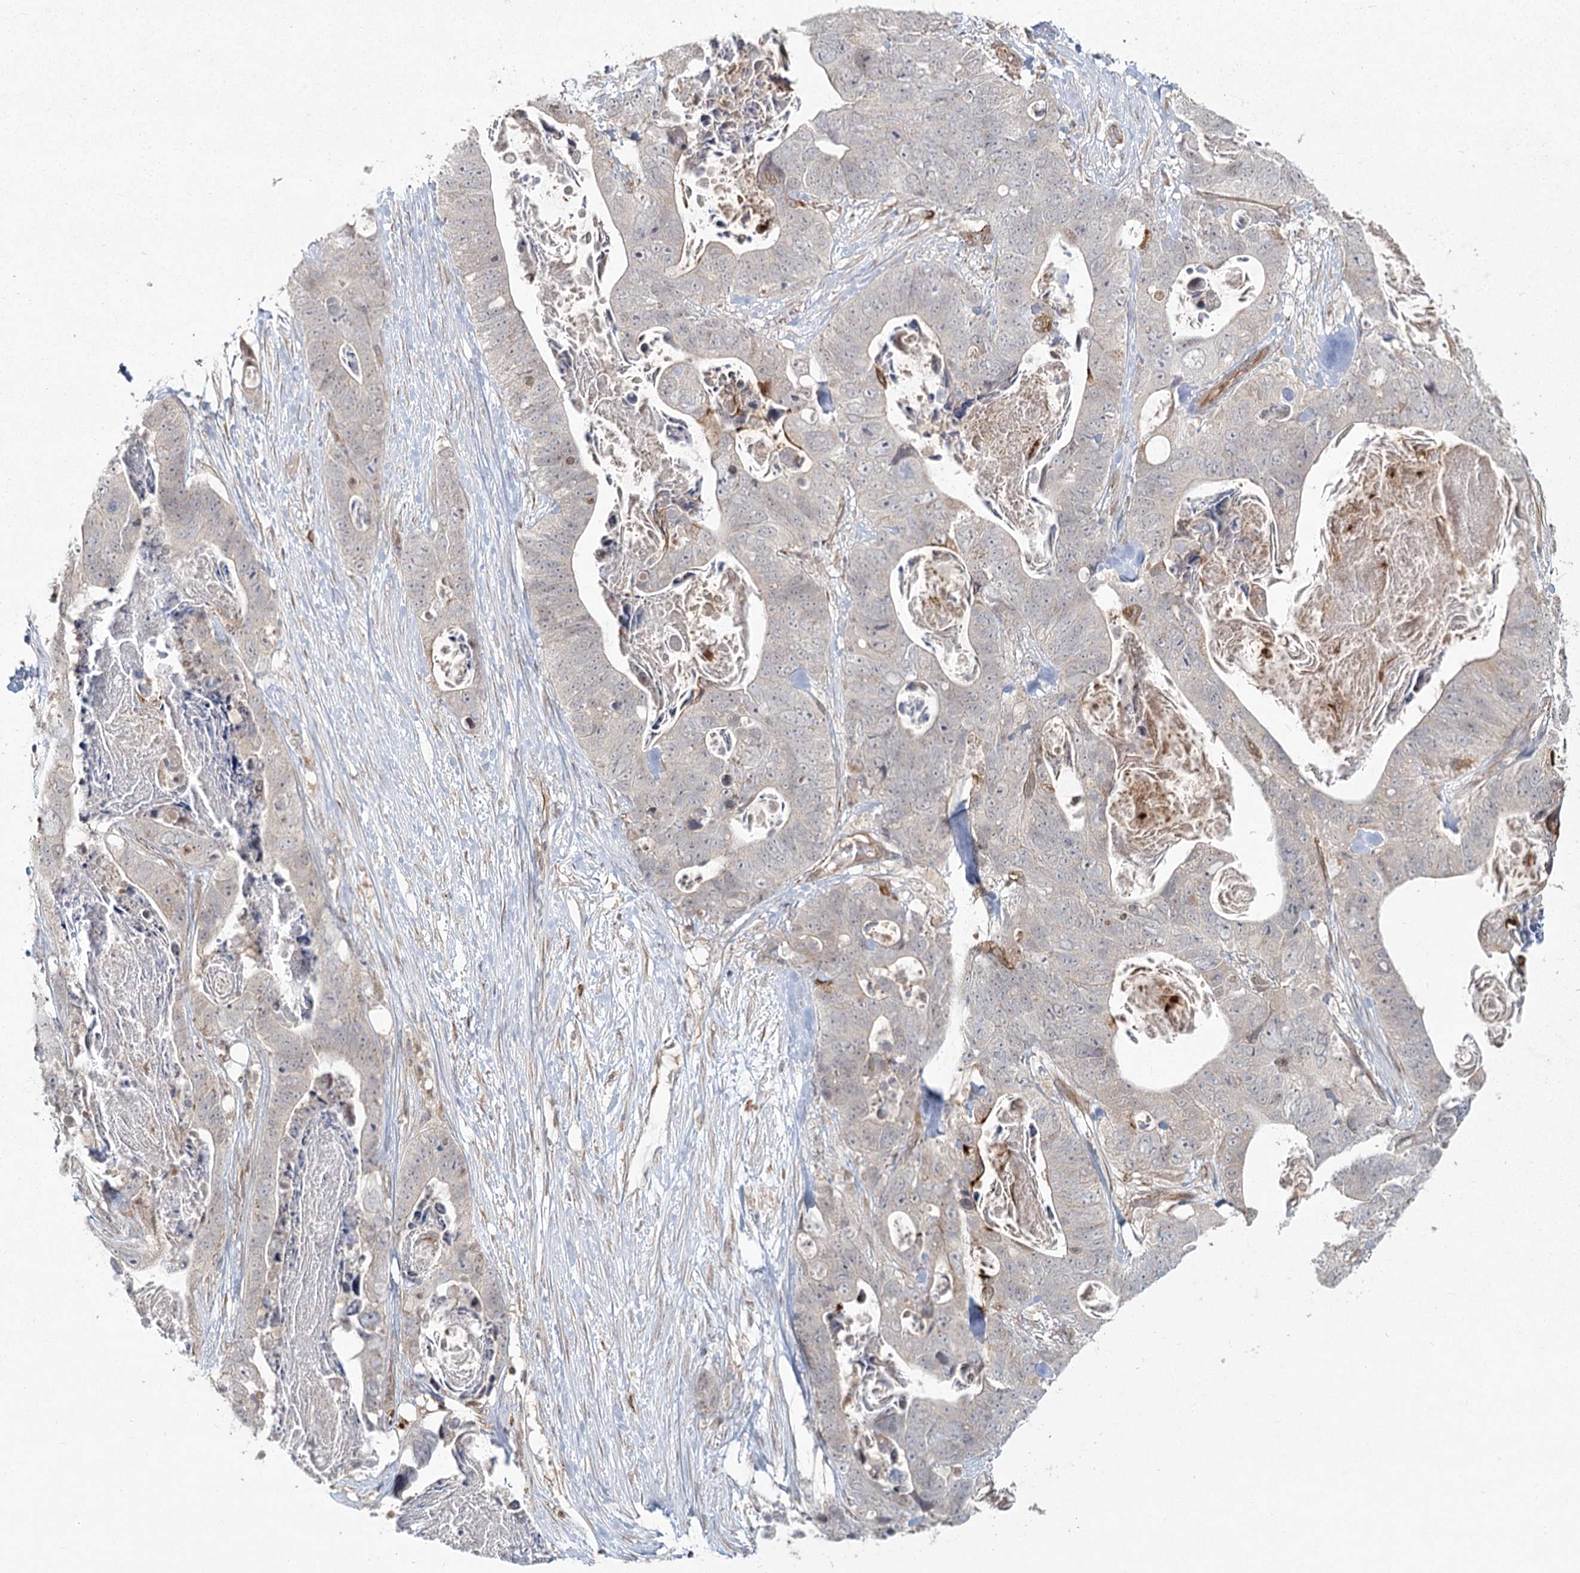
{"staining": {"intensity": "negative", "quantity": "none", "location": "none"}, "tissue": "stomach cancer", "cell_type": "Tumor cells", "image_type": "cancer", "snomed": [{"axis": "morphology", "description": "Adenocarcinoma, NOS"}, {"axis": "topography", "description": "Stomach"}], "caption": "Immunohistochemical staining of human stomach cancer (adenocarcinoma) displays no significant staining in tumor cells. (DAB (3,3'-diaminobenzidine) immunohistochemistry (IHC) visualized using brightfield microscopy, high magnification).", "gene": "AP2M1", "patient": {"sex": "female", "age": 89}}